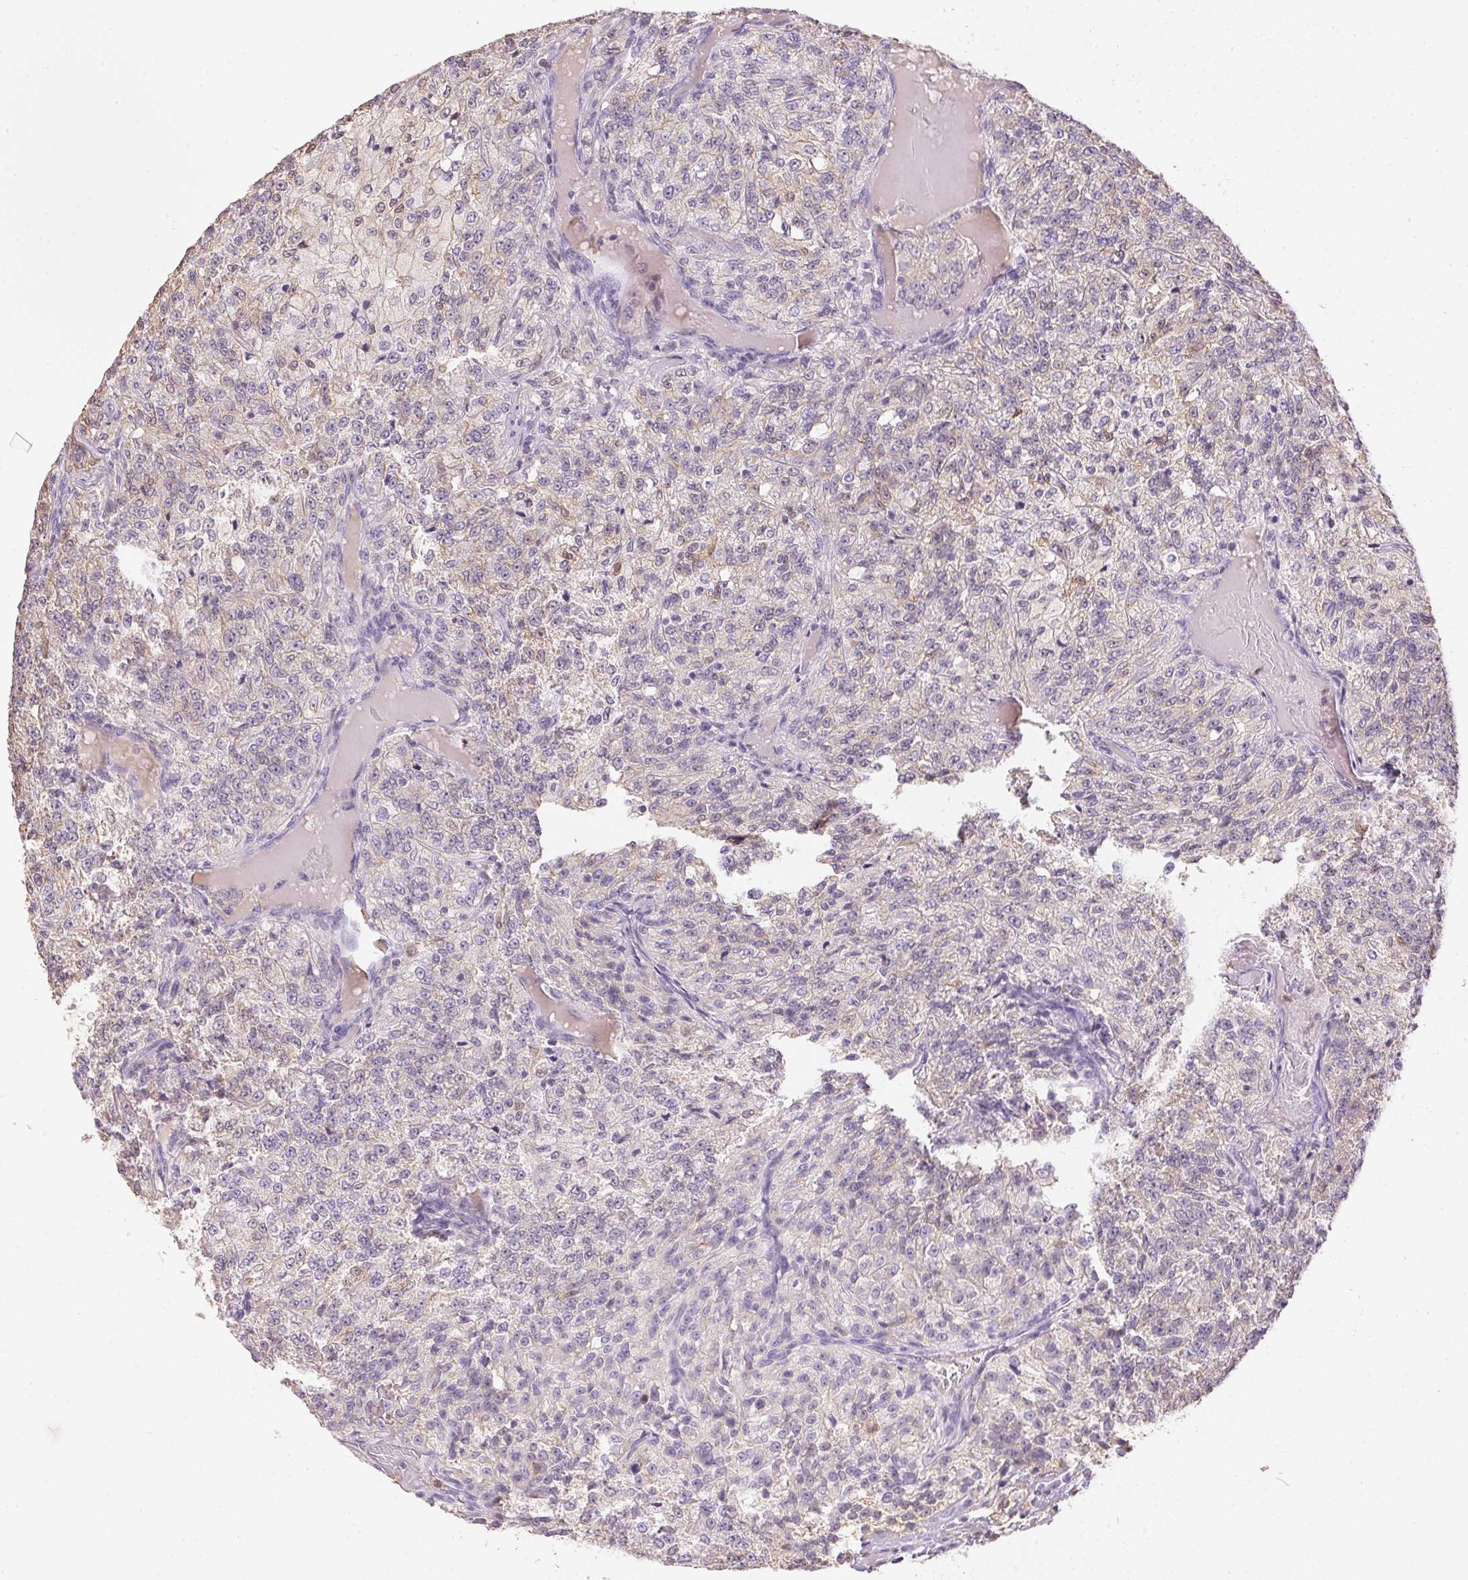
{"staining": {"intensity": "negative", "quantity": "none", "location": "none"}, "tissue": "renal cancer", "cell_type": "Tumor cells", "image_type": "cancer", "snomed": [{"axis": "morphology", "description": "Adenocarcinoma, NOS"}, {"axis": "topography", "description": "Kidney"}], "caption": "DAB immunohistochemical staining of human renal adenocarcinoma demonstrates no significant positivity in tumor cells.", "gene": "S100A3", "patient": {"sex": "female", "age": 63}}